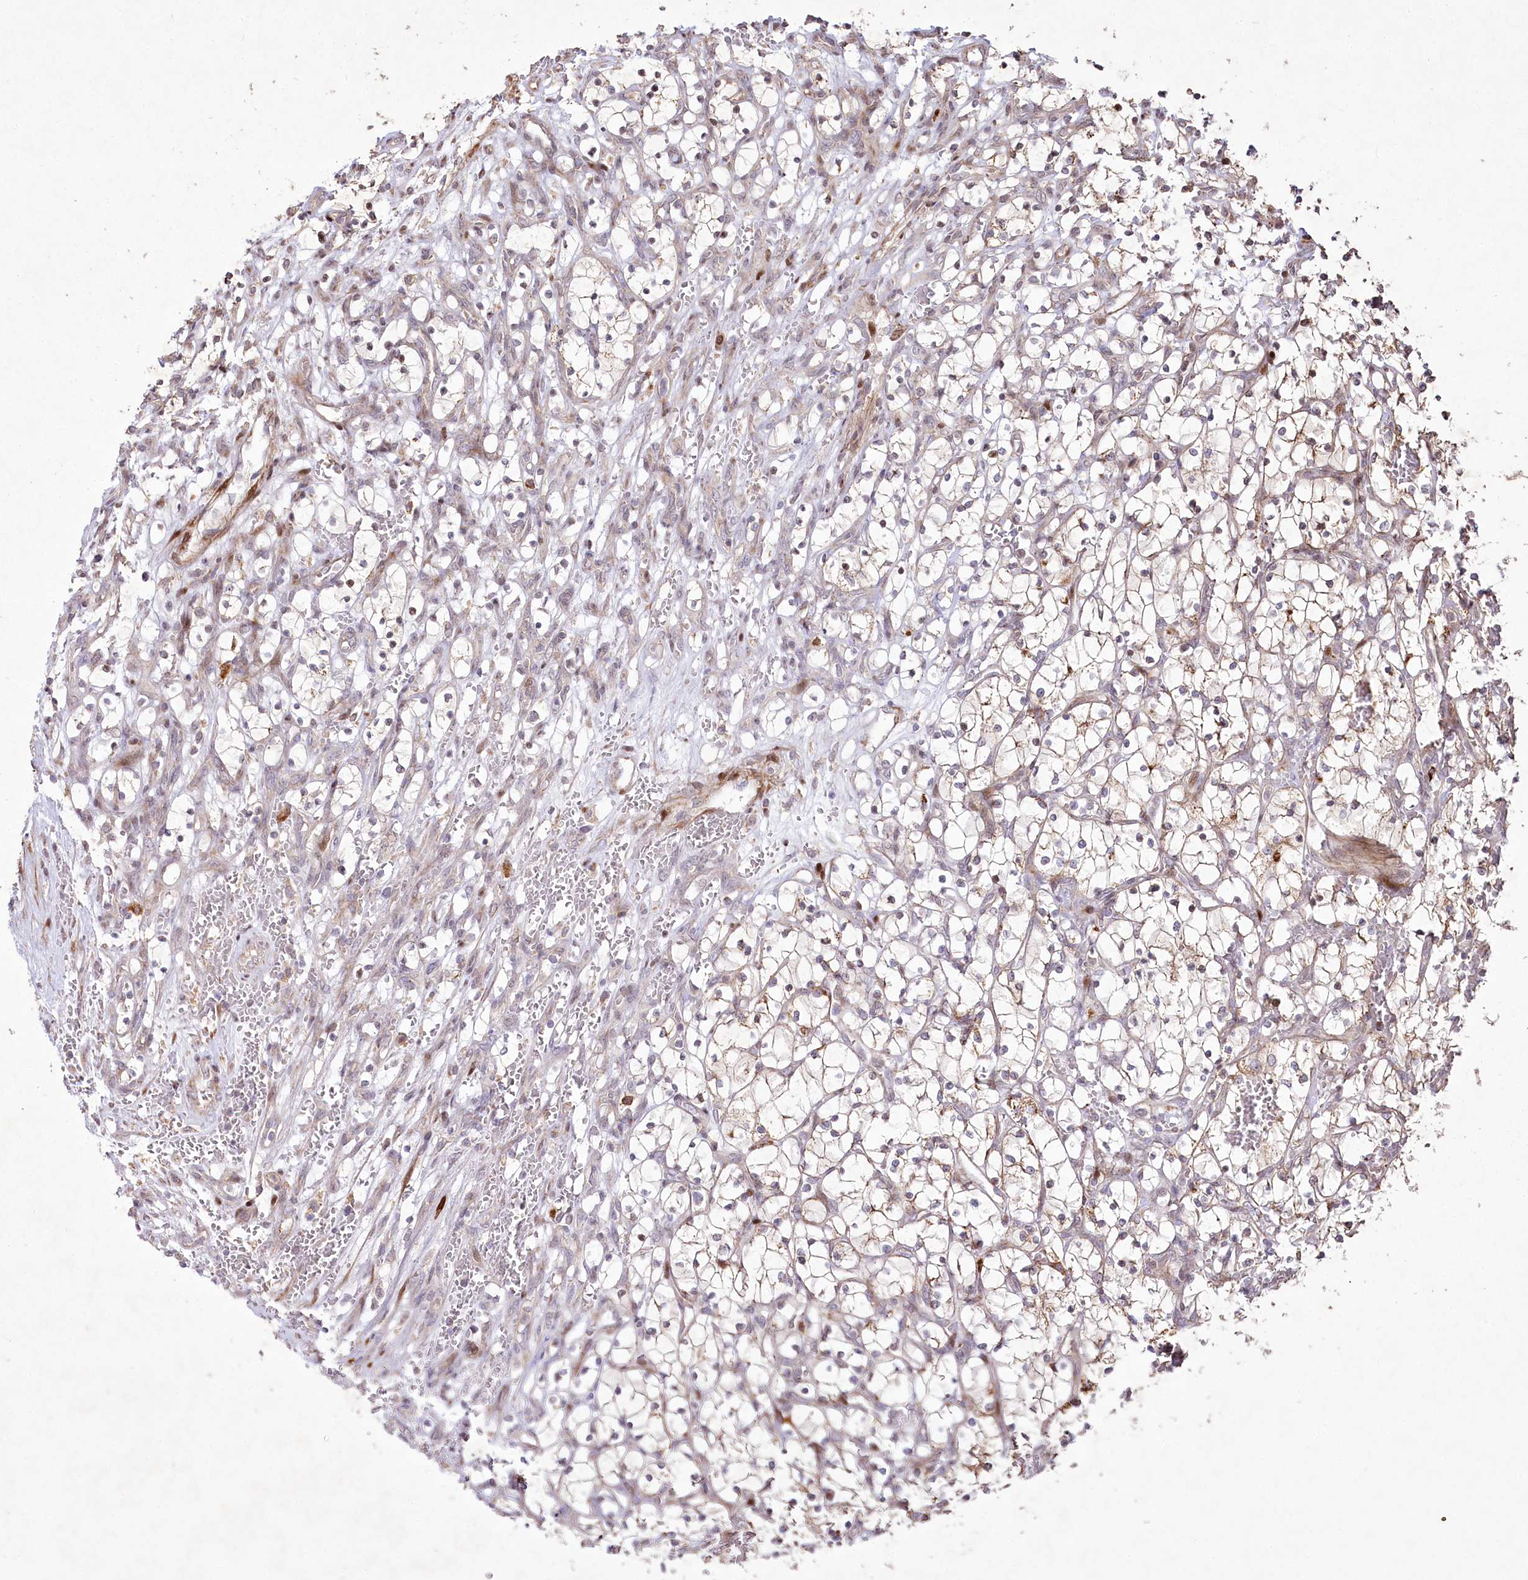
{"staining": {"intensity": "weak", "quantity": "25%-75%", "location": "cytoplasmic/membranous"}, "tissue": "renal cancer", "cell_type": "Tumor cells", "image_type": "cancer", "snomed": [{"axis": "morphology", "description": "Adenocarcinoma, NOS"}, {"axis": "topography", "description": "Kidney"}], "caption": "Protein staining of renal cancer tissue demonstrates weak cytoplasmic/membranous staining in about 25%-75% of tumor cells.", "gene": "PSTK", "patient": {"sex": "female", "age": 69}}